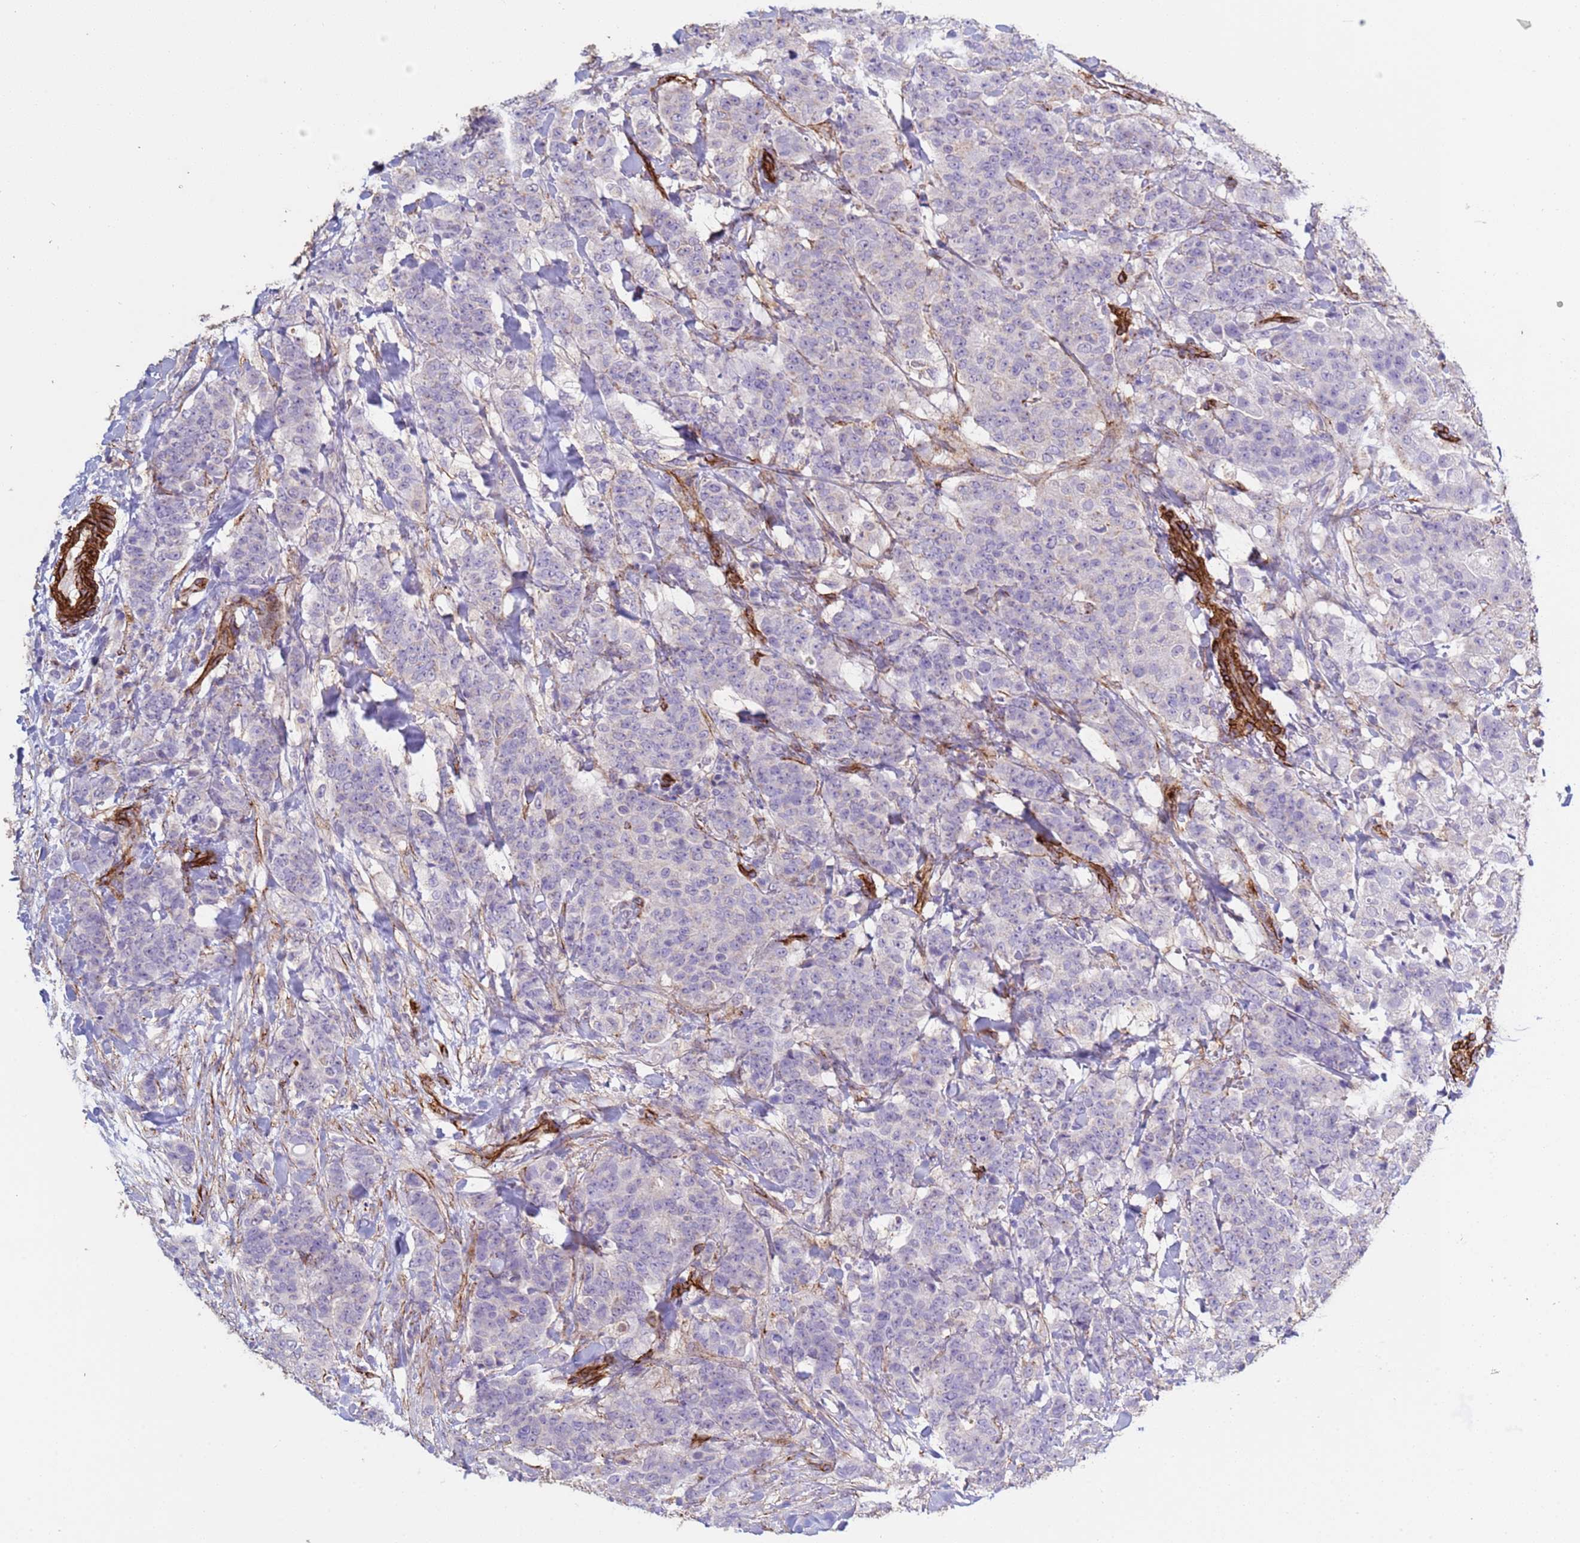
{"staining": {"intensity": "negative", "quantity": "none", "location": "none"}, "tissue": "breast cancer", "cell_type": "Tumor cells", "image_type": "cancer", "snomed": [{"axis": "morphology", "description": "Duct carcinoma"}, {"axis": "topography", "description": "Breast"}], "caption": "Breast cancer was stained to show a protein in brown. There is no significant positivity in tumor cells.", "gene": "GASK1A", "patient": {"sex": "female", "age": 40}}